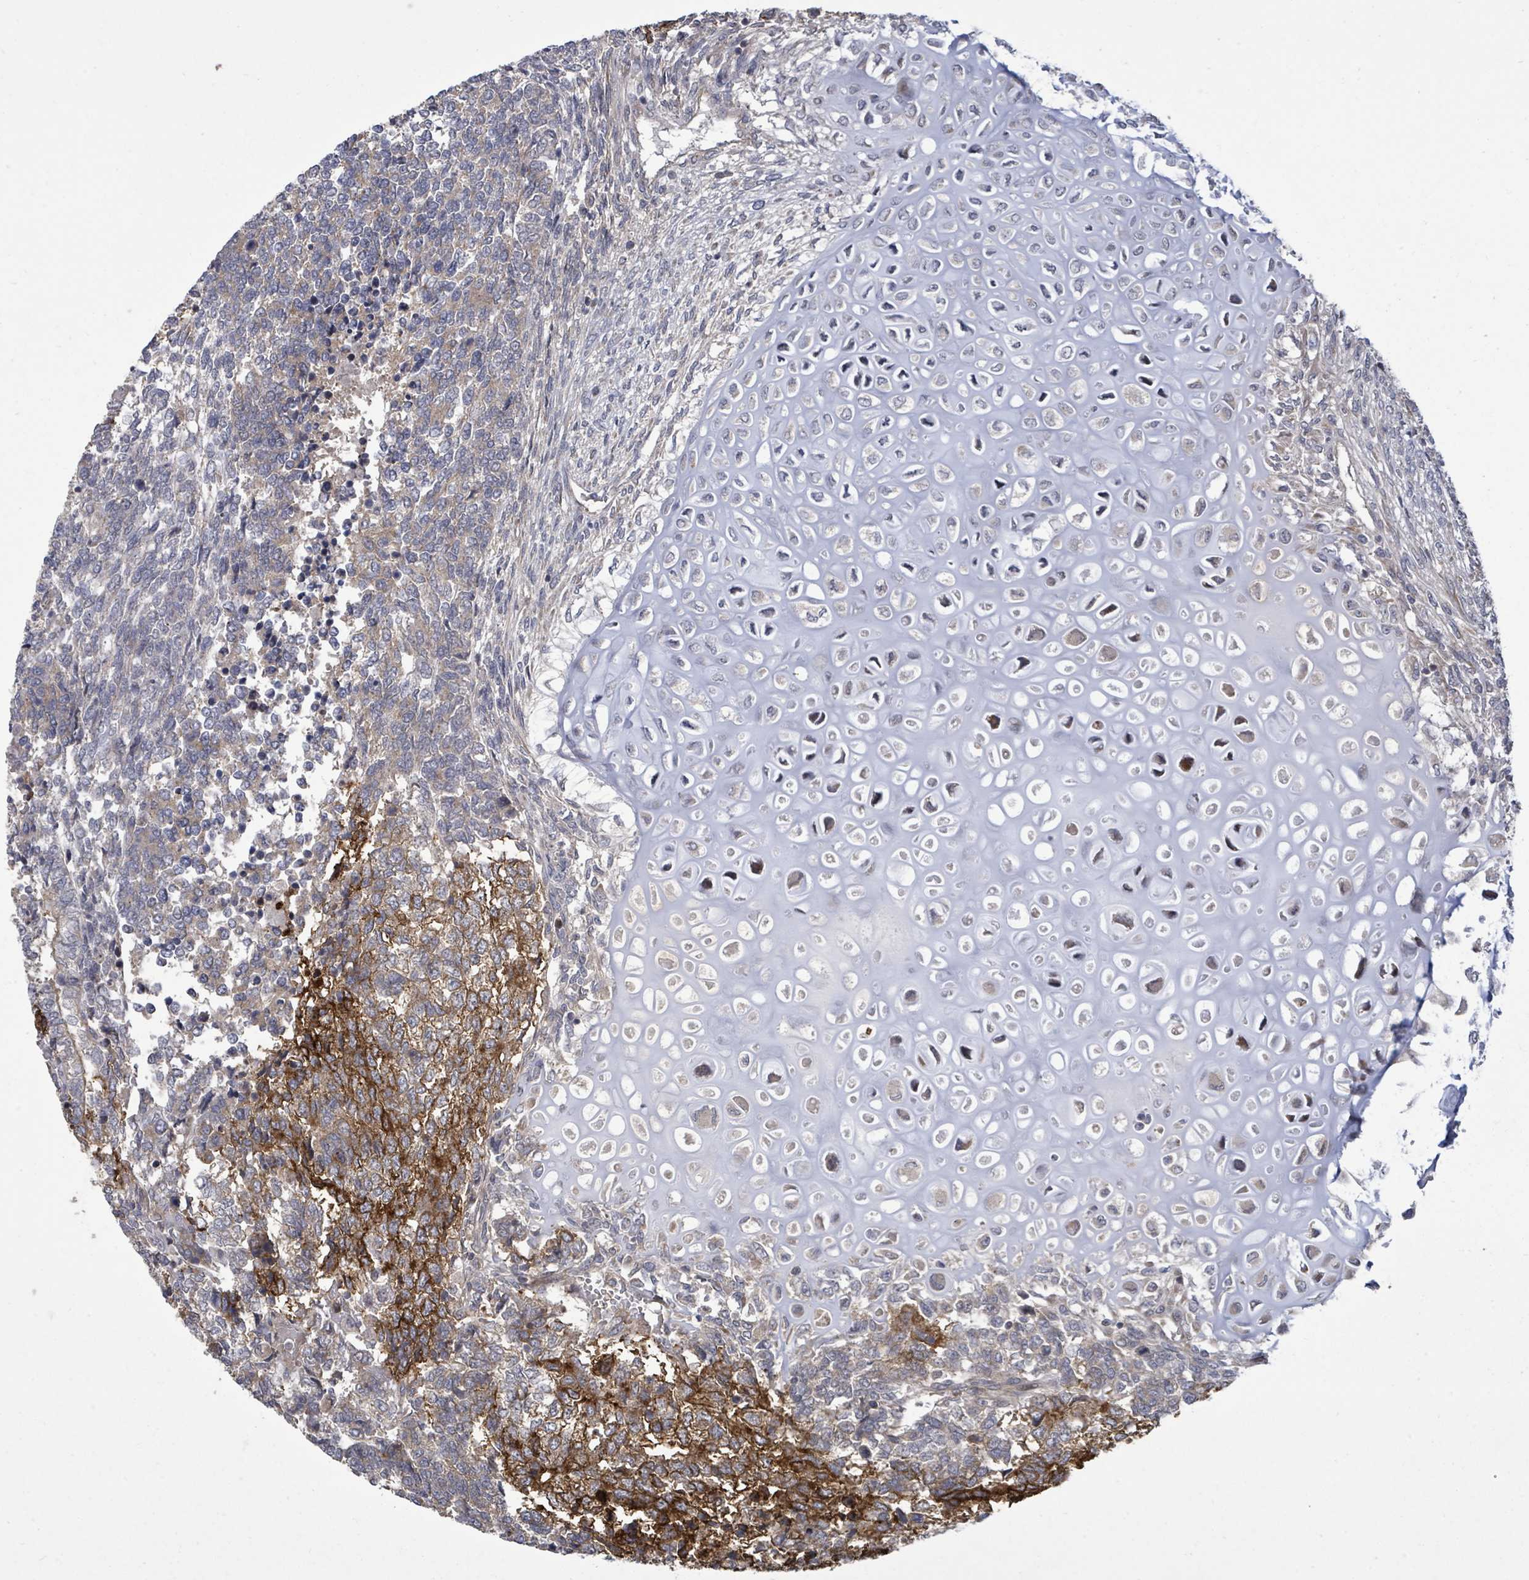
{"staining": {"intensity": "strong", "quantity": "<25%", "location": "cytoplasmic/membranous"}, "tissue": "testis cancer", "cell_type": "Tumor cells", "image_type": "cancer", "snomed": [{"axis": "morphology", "description": "Carcinoma, Embryonal, NOS"}, {"axis": "topography", "description": "Testis"}], "caption": "Testis cancer (embryonal carcinoma) stained with DAB immunohistochemistry (IHC) shows medium levels of strong cytoplasmic/membranous positivity in about <25% of tumor cells.", "gene": "KRTAP27-1", "patient": {"sex": "male", "age": 23}}